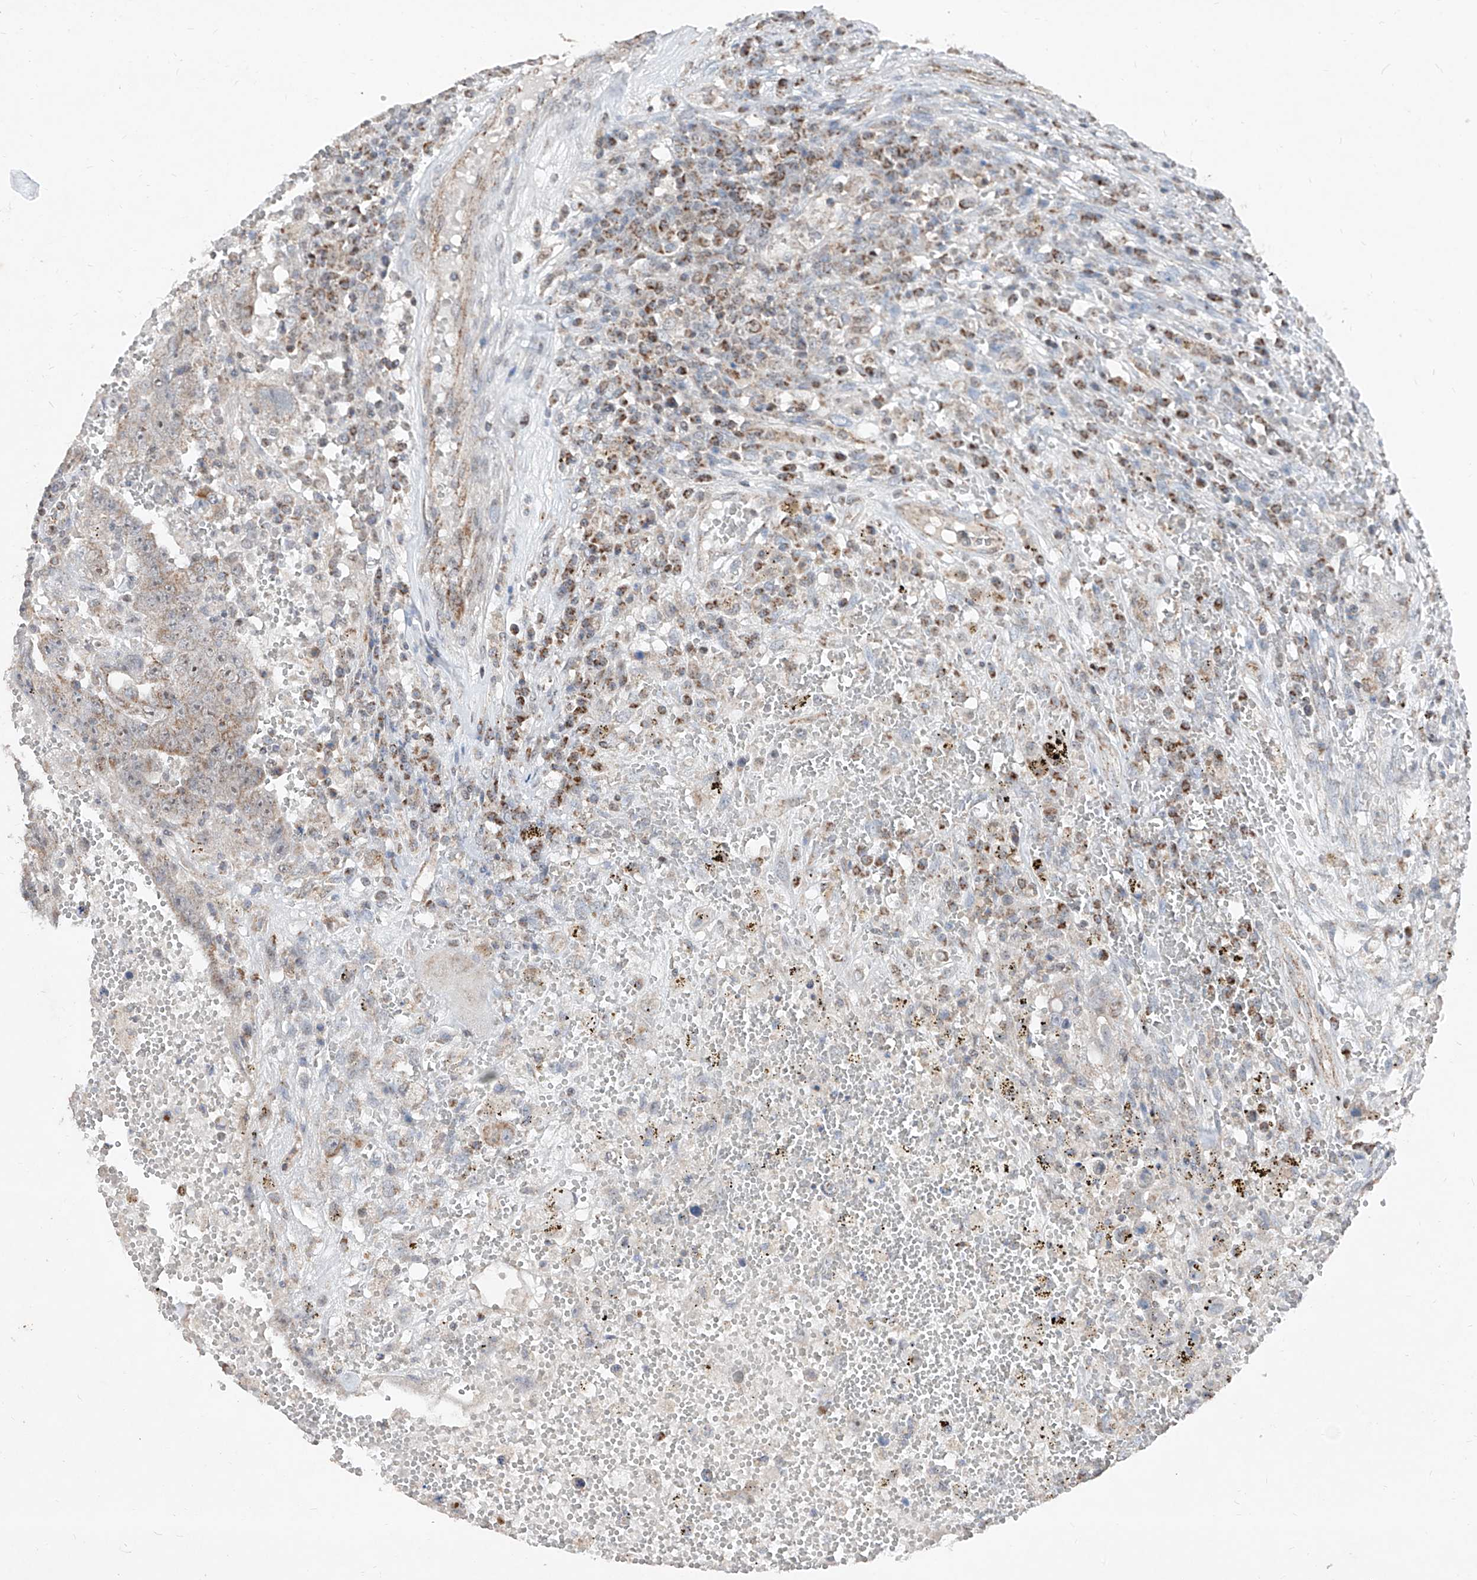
{"staining": {"intensity": "weak", "quantity": ">75%", "location": "cytoplasmic/membranous"}, "tissue": "testis cancer", "cell_type": "Tumor cells", "image_type": "cancer", "snomed": [{"axis": "morphology", "description": "Carcinoma, Embryonal, NOS"}, {"axis": "topography", "description": "Testis"}], "caption": "This is a micrograph of IHC staining of testis embryonal carcinoma, which shows weak positivity in the cytoplasmic/membranous of tumor cells.", "gene": "NDUFB3", "patient": {"sex": "male", "age": 26}}